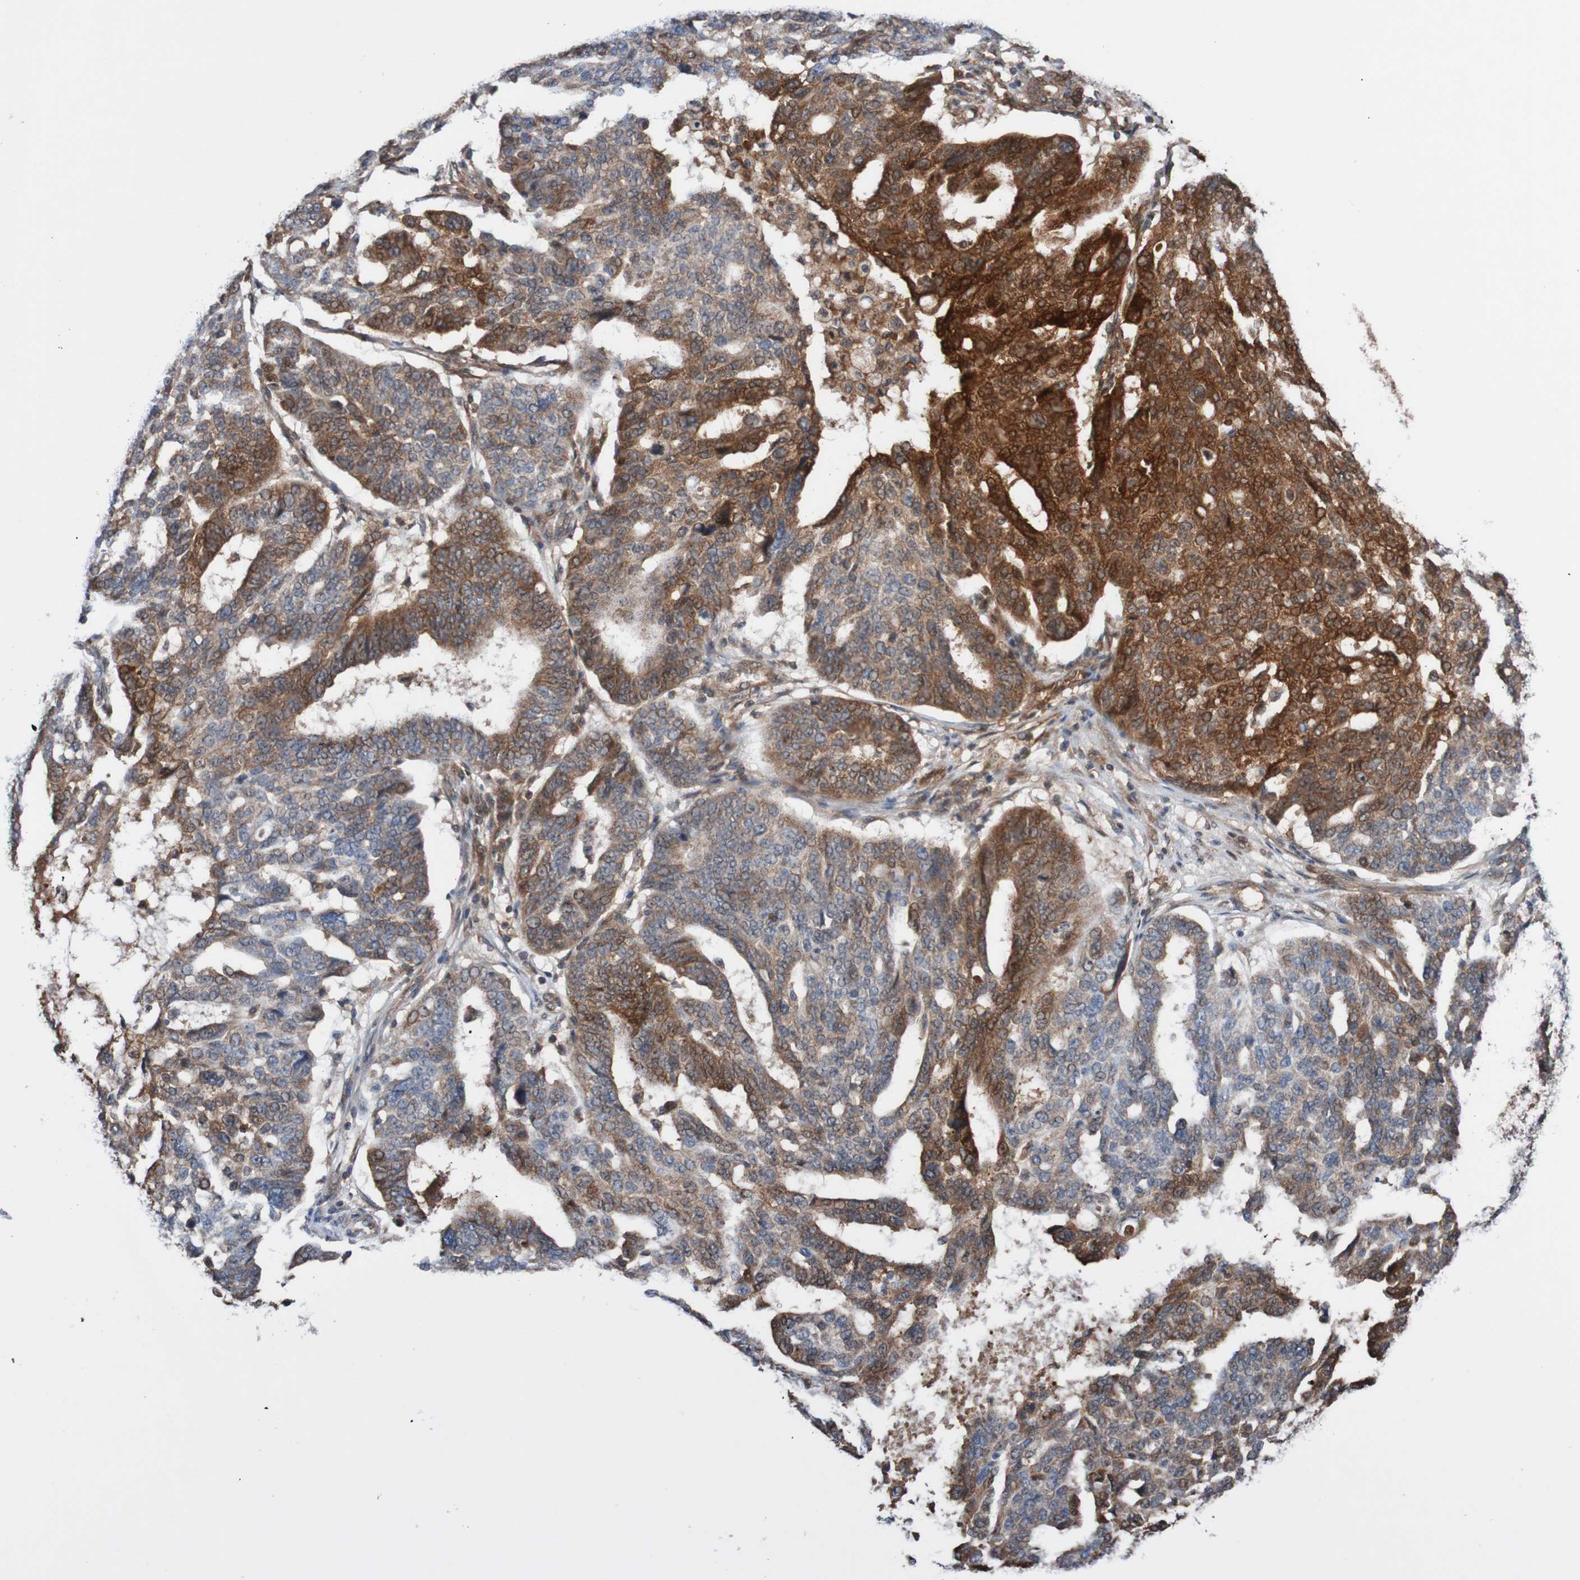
{"staining": {"intensity": "strong", "quantity": "<25%", "location": "cytoplasmic/membranous"}, "tissue": "ovarian cancer", "cell_type": "Tumor cells", "image_type": "cancer", "snomed": [{"axis": "morphology", "description": "Cystadenocarcinoma, serous, NOS"}, {"axis": "topography", "description": "Ovary"}], "caption": "DAB (3,3'-diaminobenzidine) immunohistochemical staining of human ovarian serous cystadenocarcinoma displays strong cytoplasmic/membranous protein expression in about <25% of tumor cells.", "gene": "RIGI", "patient": {"sex": "female", "age": 59}}